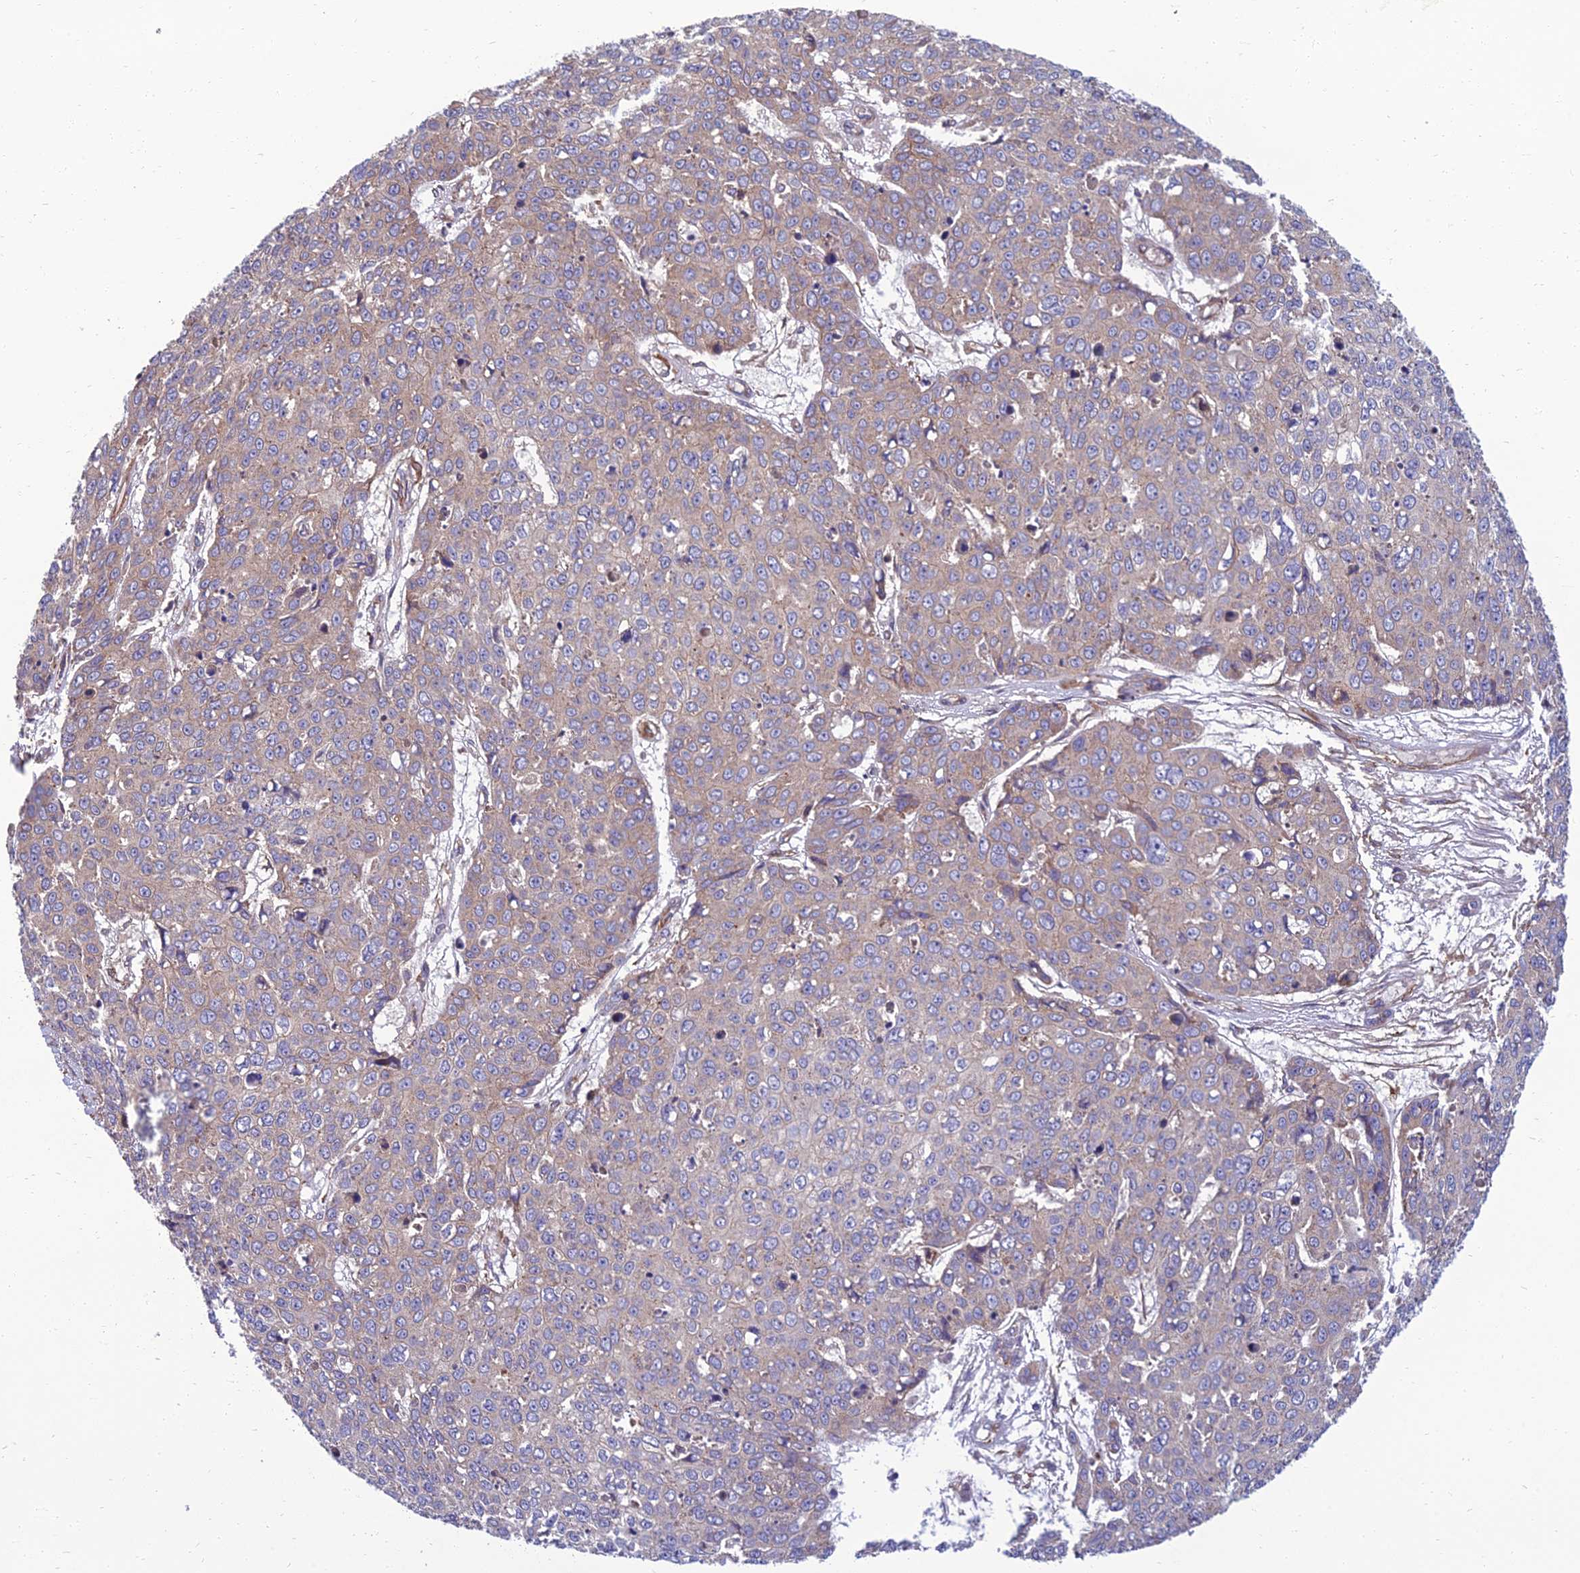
{"staining": {"intensity": "strong", "quantity": "<25%", "location": "cytoplasmic/membranous"}, "tissue": "skin cancer", "cell_type": "Tumor cells", "image_type": "cancer", "snomed": [{"axis": "morphology", "description": "Normal tissue, NOS"}, {"axis": "morphology", "description": "Squamous cell carcinoma, NOS"}, {"axis": "topography", "description": "Skin"}], "caption": "Skin squamous cell carcinoma was stained to show a protein in brown. There is medium levels of strong cytoplasmic/membranous expression in approximately <25% of tumor cells. The staining was performed using DAB (3,3'-diaminobenzidine), with brown indicating positive protein expression. Nuclei are stained blue with hematoxylin.", "gene": "WDR24", "patient": {"sex": "male", "age": 72}}